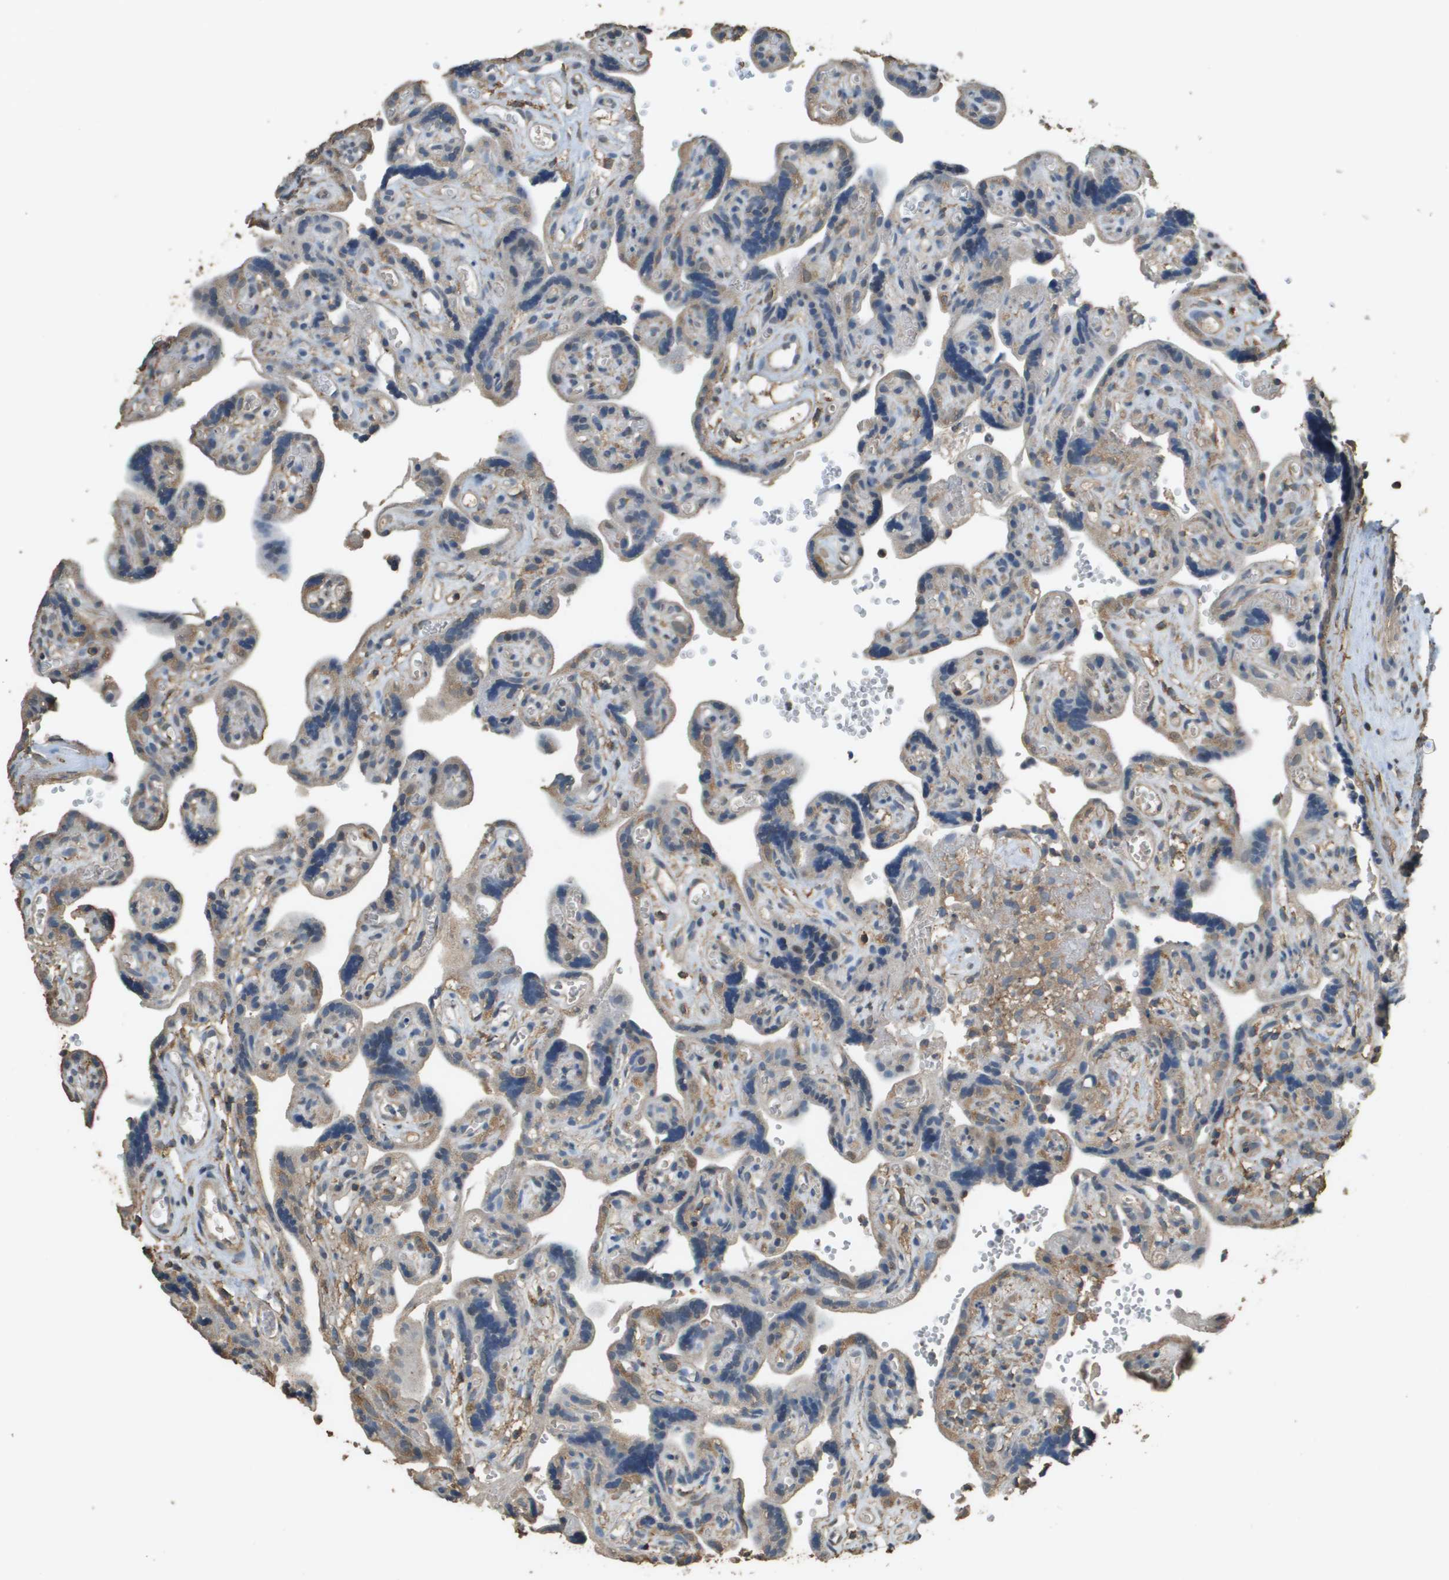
{"staining": {"intensity": "moderate", "quantity": ">75%", "location": "cytoplasmic/membranous"}, "tissue": "placenta", "cell_type": "Decidual cells", "image_type": "normal", "snomed": [{"axis": "morphology", "description": "Normal tissue, NOS"}, {"axis": "topography", "description": "Placenta"}], "caption": "High-magnification brightfield microscopy of unremarkable placenta stained with DAB (3,3'-diaminobenzidine) (brown) and counterstained with hematoxylin (blue). decidual cells exhibit moderate cytoplasmic/membranous positivity is seen in about>75% of cells.", "gene": "MS4A7", "patient": {"sex": "female", "age": 30}}